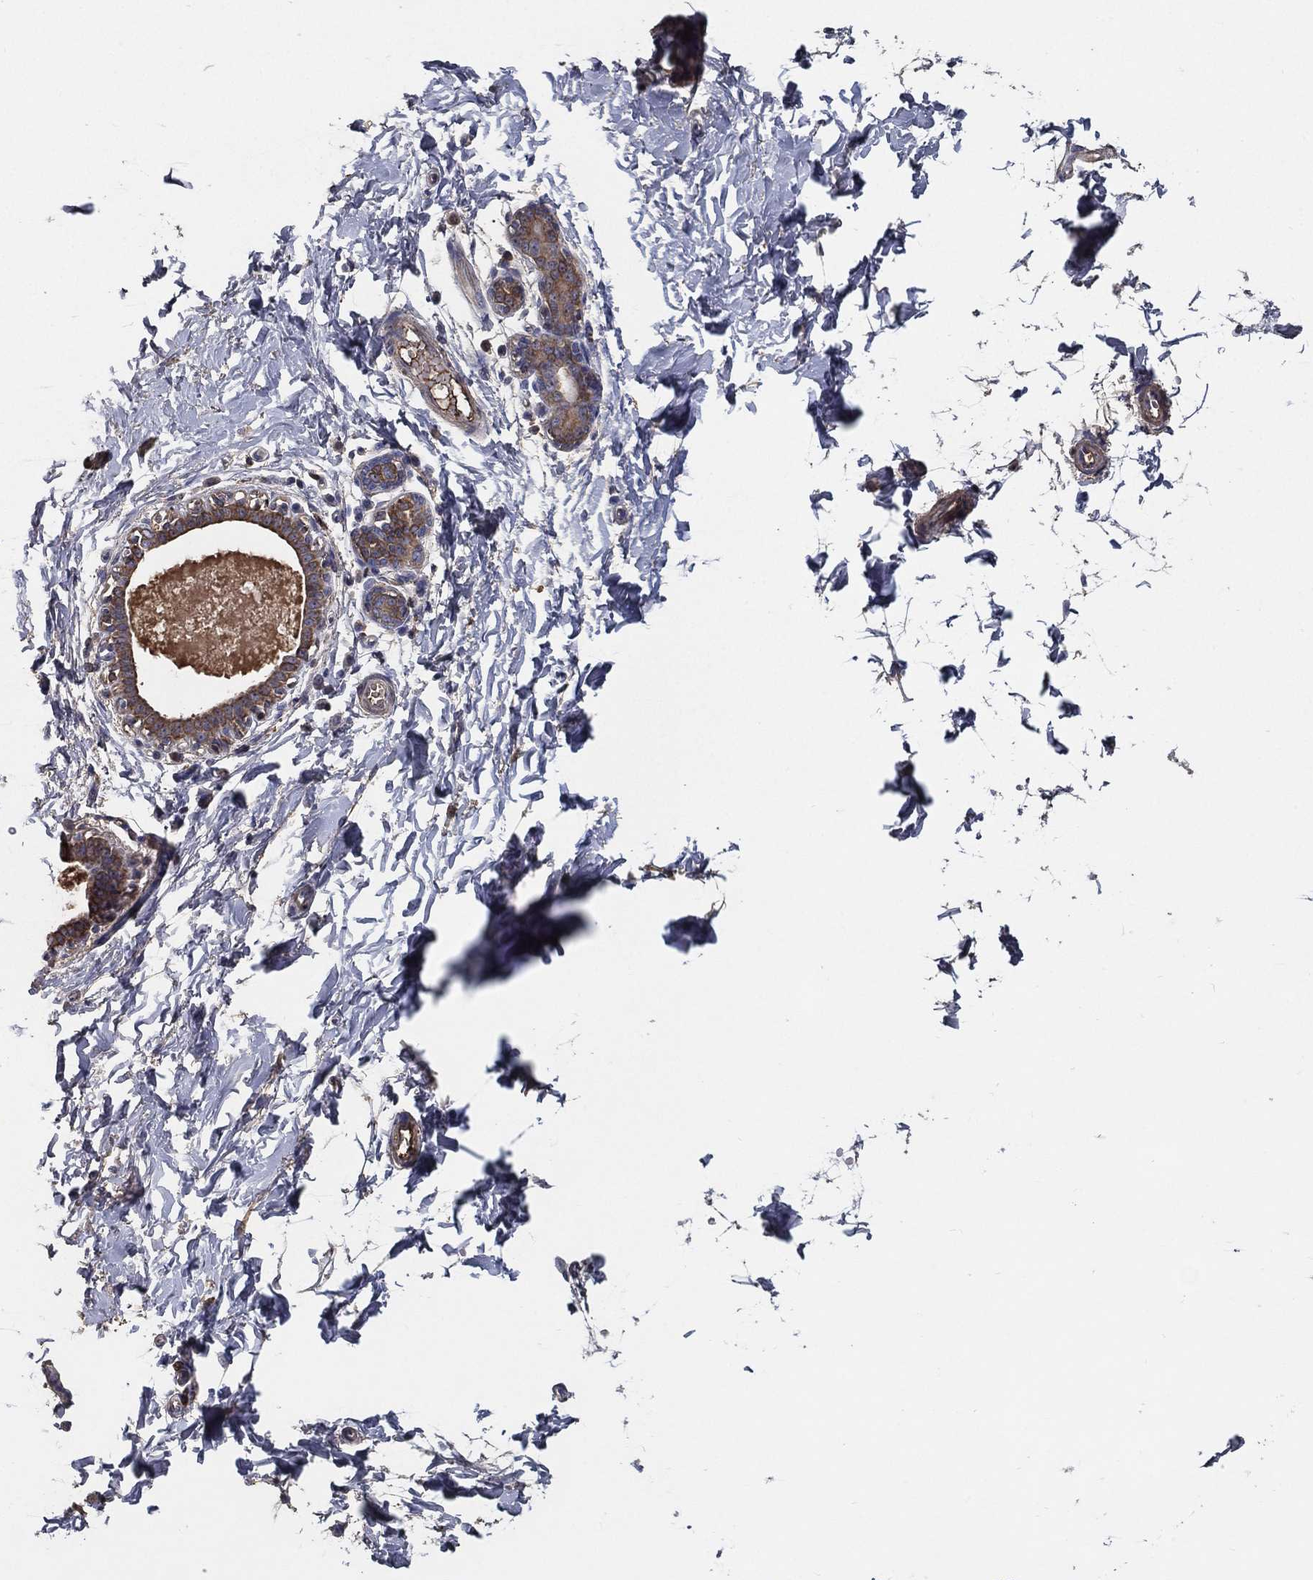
{"staining": {"intensity": "weak", "quantity": "<25%", "location": "cytoplasmic/membranous"}, "tissue": "breast", "cell_type": "Glandular cells", "image_type": "normal", "snomed": [{"axis": "morphology", "description": "Normal tissue, NOS"}, {"axis": "topography", "description": "Breast"}], "caption": "The micrograph displays no significant staining in glandular cells of breast. Brightfield microscopy of IHC stained with DAB (3,3'-diaminobenzidine) (brown) and hematoxylin (blue), captured at high magnification.", "gene": "EFNA1", "patient": {"sex": "female", "age": 37}}